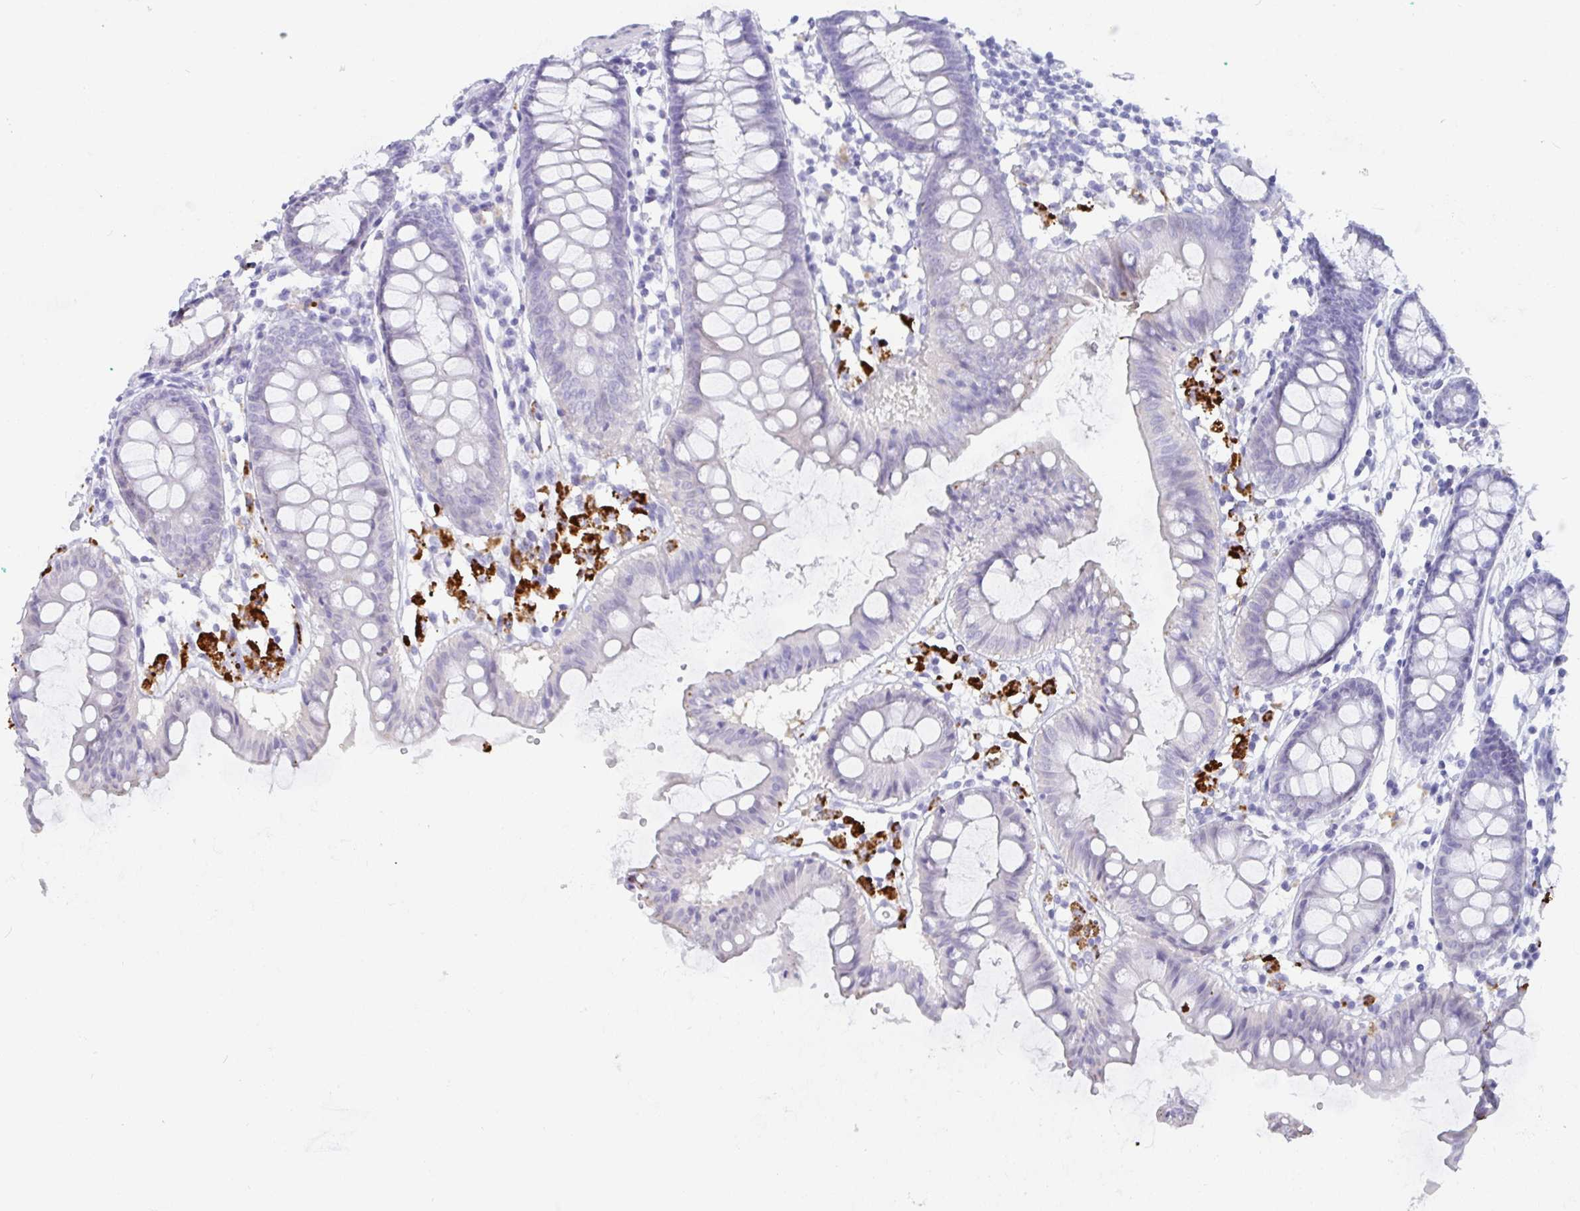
{"staining": {"intensity": "negative", "quantity": "none", "location": "none"}, "tissue": "colon", "cell_type": "Endothelial cells", "image_type": "normal", "snomed": [{"axis": "morphology", "description": "Normal tissue, NOS"}, {"axis": "topography", "description": "Colon"}], "caption": "This is an immunohistochemistry image of normal human colon. There is no positivity in endothelial cells.", "gene": "PRND", "patient": {"sex": "female", "age": 84}}